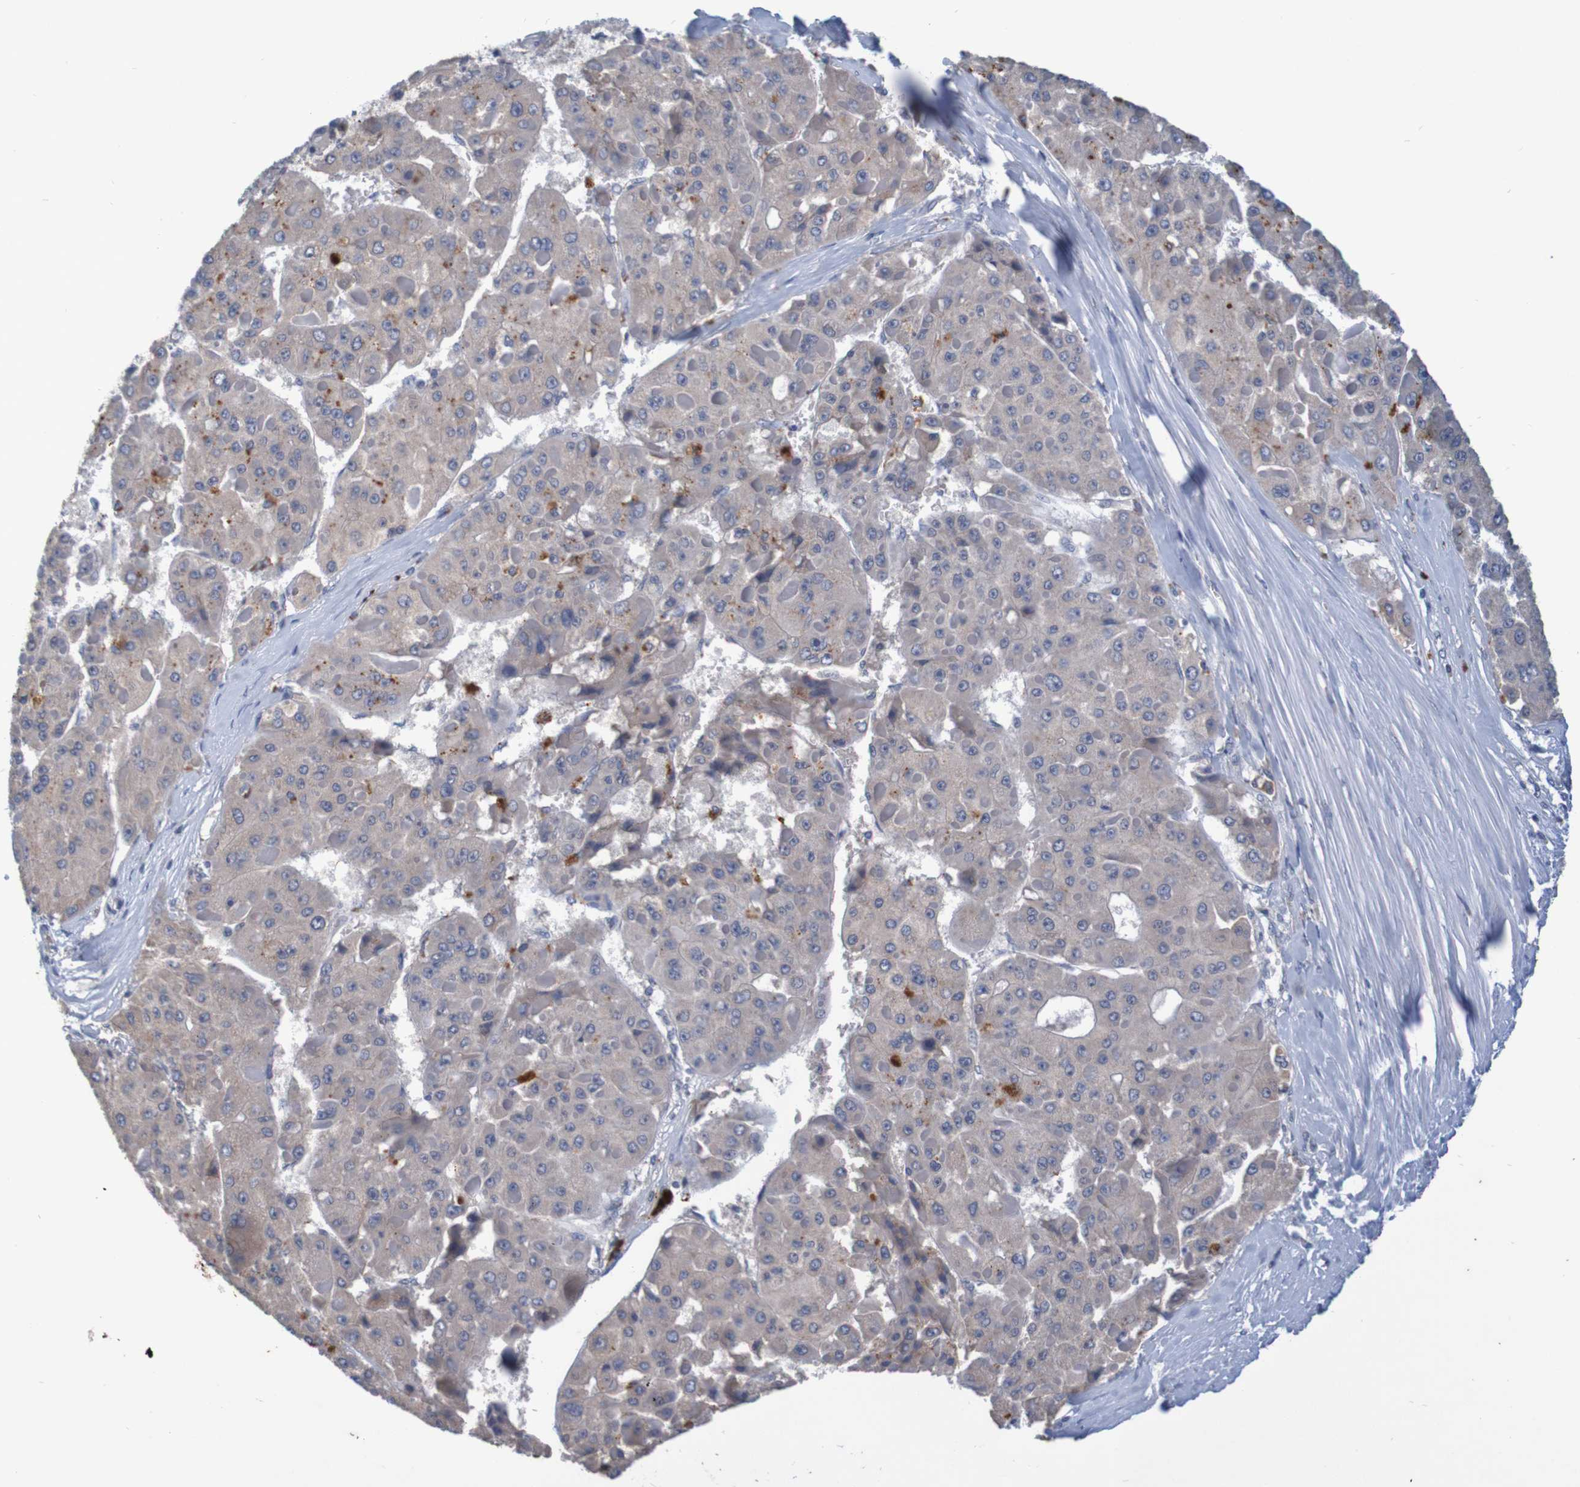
{"staining": {"intensity": "weak", "quantity": ">75%", "location": "cytoplasmic/membranous"}, "tissue": "liver cancer", "cell_type": "Tumor cells", "image_type": "cancer", "snomed": [{"axis": "morphology", "description": "Carcinoma, Hepatocellular, NOS"}, {"axis": "topography", "description": "Liver"}], "caption": "A histopathology image of human liver cancer (hepatocellular carcinoma) stained for a protein displays weak cytoplasmic/membranous brown staining in tumor cells. (DAB IHC, brown staining for protein, blue staining for nuclei).", "gene": "LTA", "patient": {"sex": "female", "age": 73}}